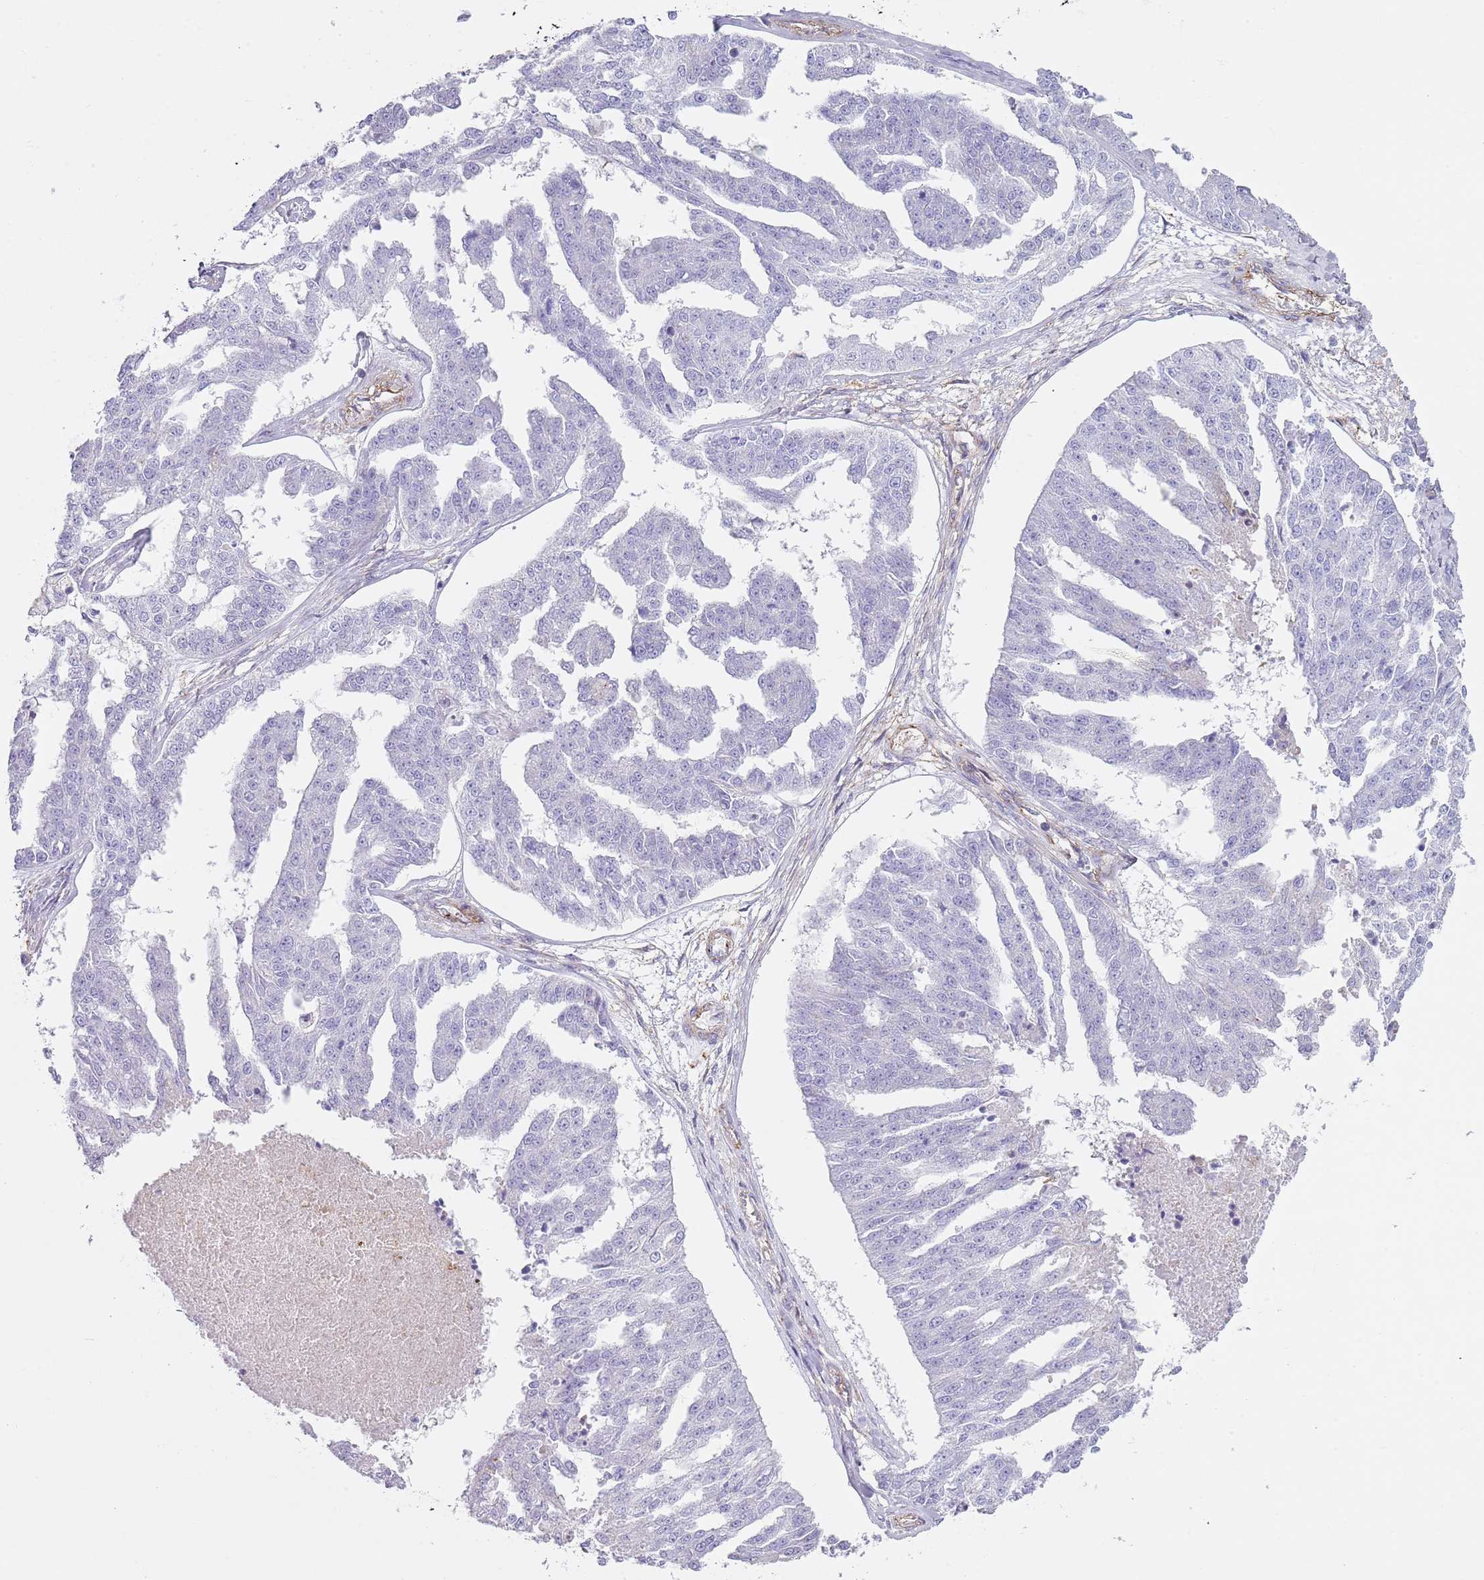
{"staining": {"intensity": "negative", "quantity": "none", "location": "none"}, "tissue": "ovarian cancer", "cell_type": "Tumor cells", "image_type": "cancer", "snomed": [{"axis": "morphology", "description": "Cystadenocarcinoma, serous, NOS"}, {"axis": "topography", "description": "Ovary"}], "caption": "Photomicrograph shows no significant protein staining in tumor cells of serous cystadenocarcinoma (ovarian).", "gene": "GNAI3", "patient": {"sex": "female", "age": 58}}